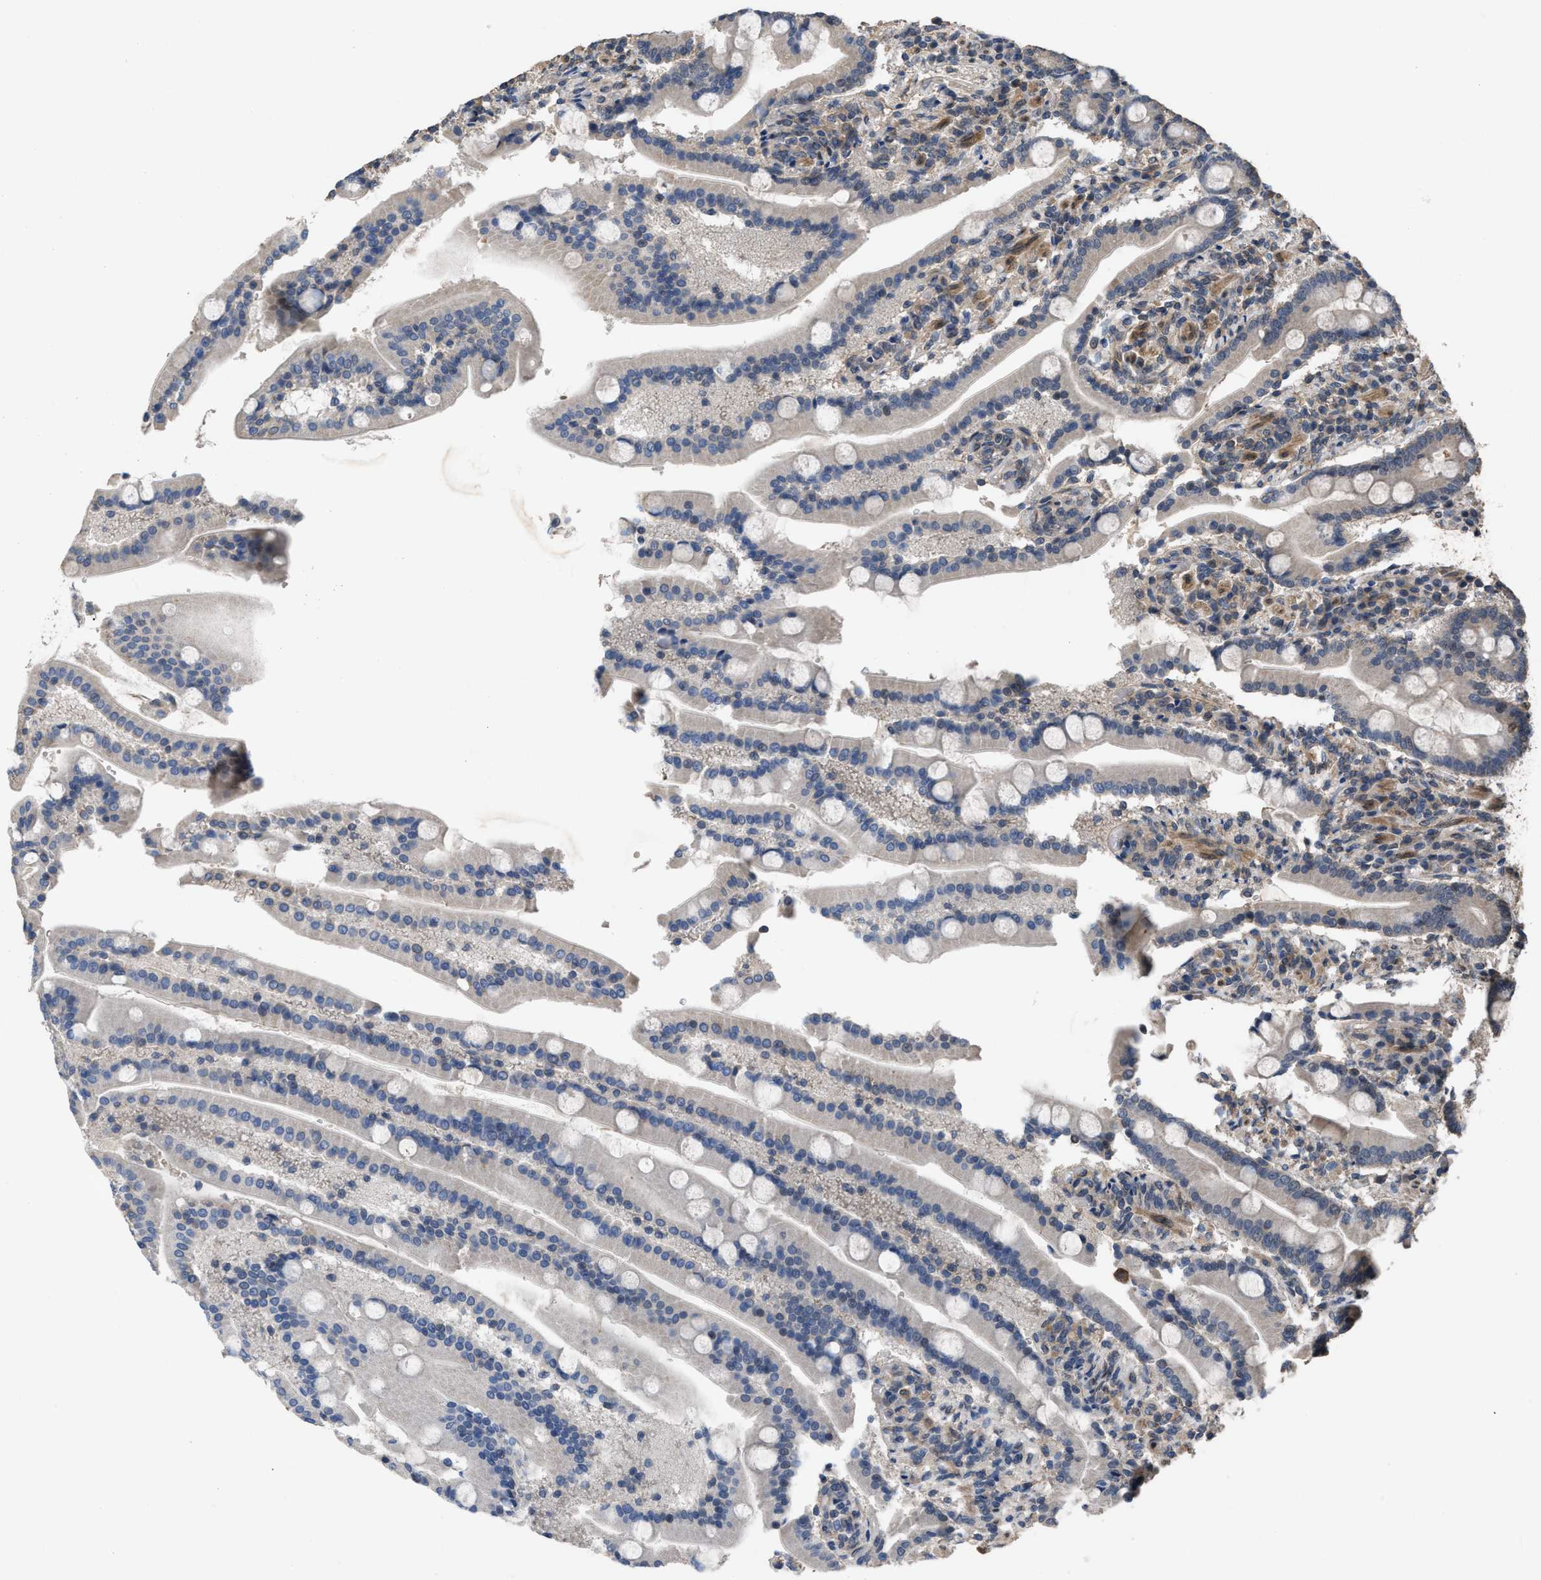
{"staining": {"intensity": "weak", "quantity": "25%-75%", "location": "cytoplasmic/membranous"}, "tissue": "duodenum", "cell_type": "Glandular cells", "image_type": "normal", "snomed": [{"axis": "morphology", "description": "Normal tissue, NOS"}, {"axis": "topography", "description": "Duodenum"}], "caption": "An immunohistochemistry (IHC) photomicrograph of benign tissue is shown. Protein staining in brown highlights weak cytoplasmic/membranous positivity in duodenum within glandular cells. (DAB IHC with brightfield microscopy, high magnification).", "gene": "UTRN", "patient": {"sex": "male", "age": 54}}